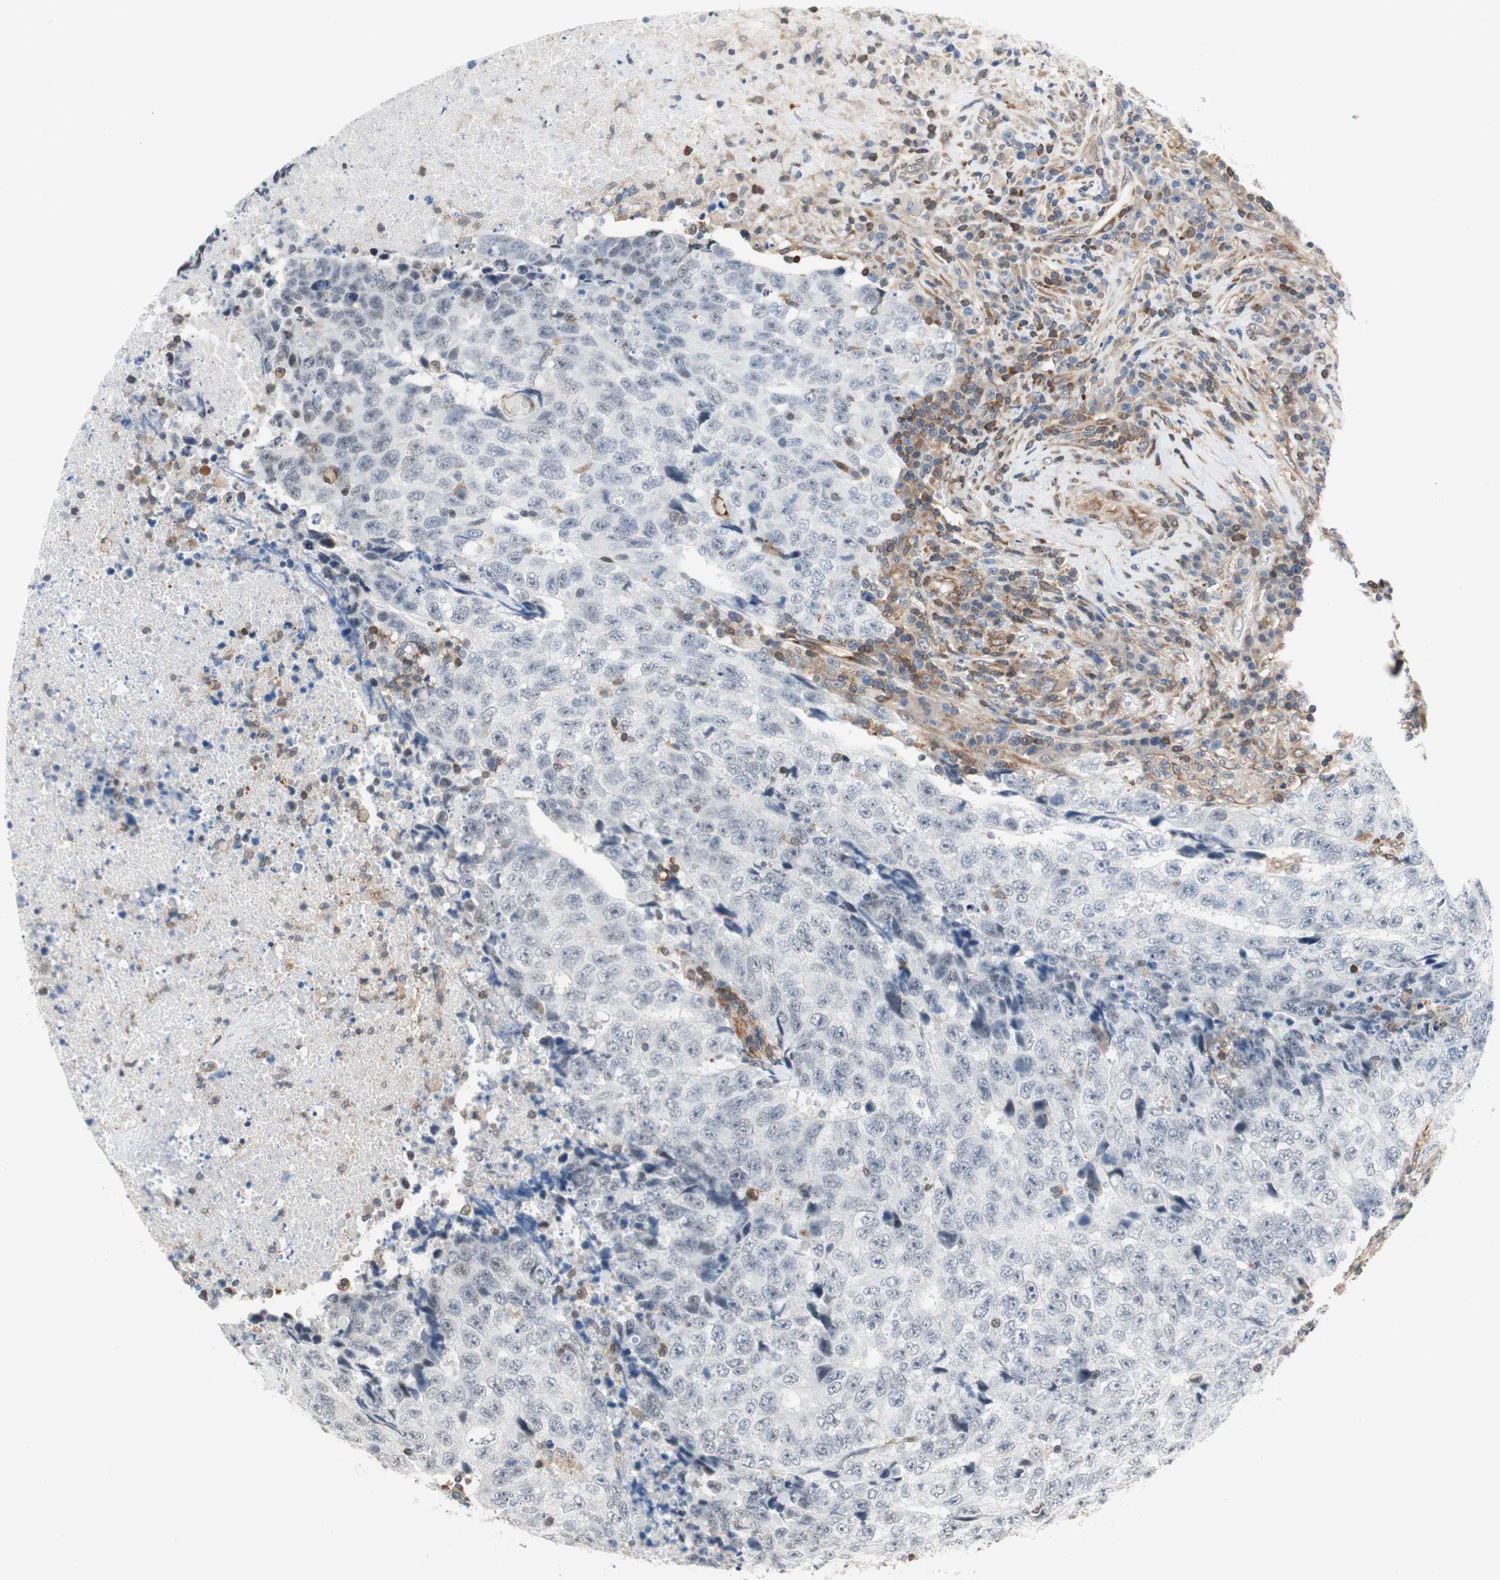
{"staining": {"intensity": "negative", "quantity": "none", "location": "none"}, "tissue": "testis cancer", "cell_type": "Tumor cells", "image_type": "cancer", "snomed": [{"axis": "morphology", "description": "Necrosis, NOS"}, {"axis": "morphology", "description": "Carcinoma, Embryonal, NOS"}, {"axis": "topography", "description": "Testis"}], "caption": "There is no significant staining in tumor cells of testis cancer. (Stains: DAB (3,3'-diaminobenzidine) immunohistochemistry with hematoxylin counter stain, Microscopy: brightfield microscopy at high magnification).", "gene": "ZNF512B", "patient": {"sex": "male", "age": 19}}